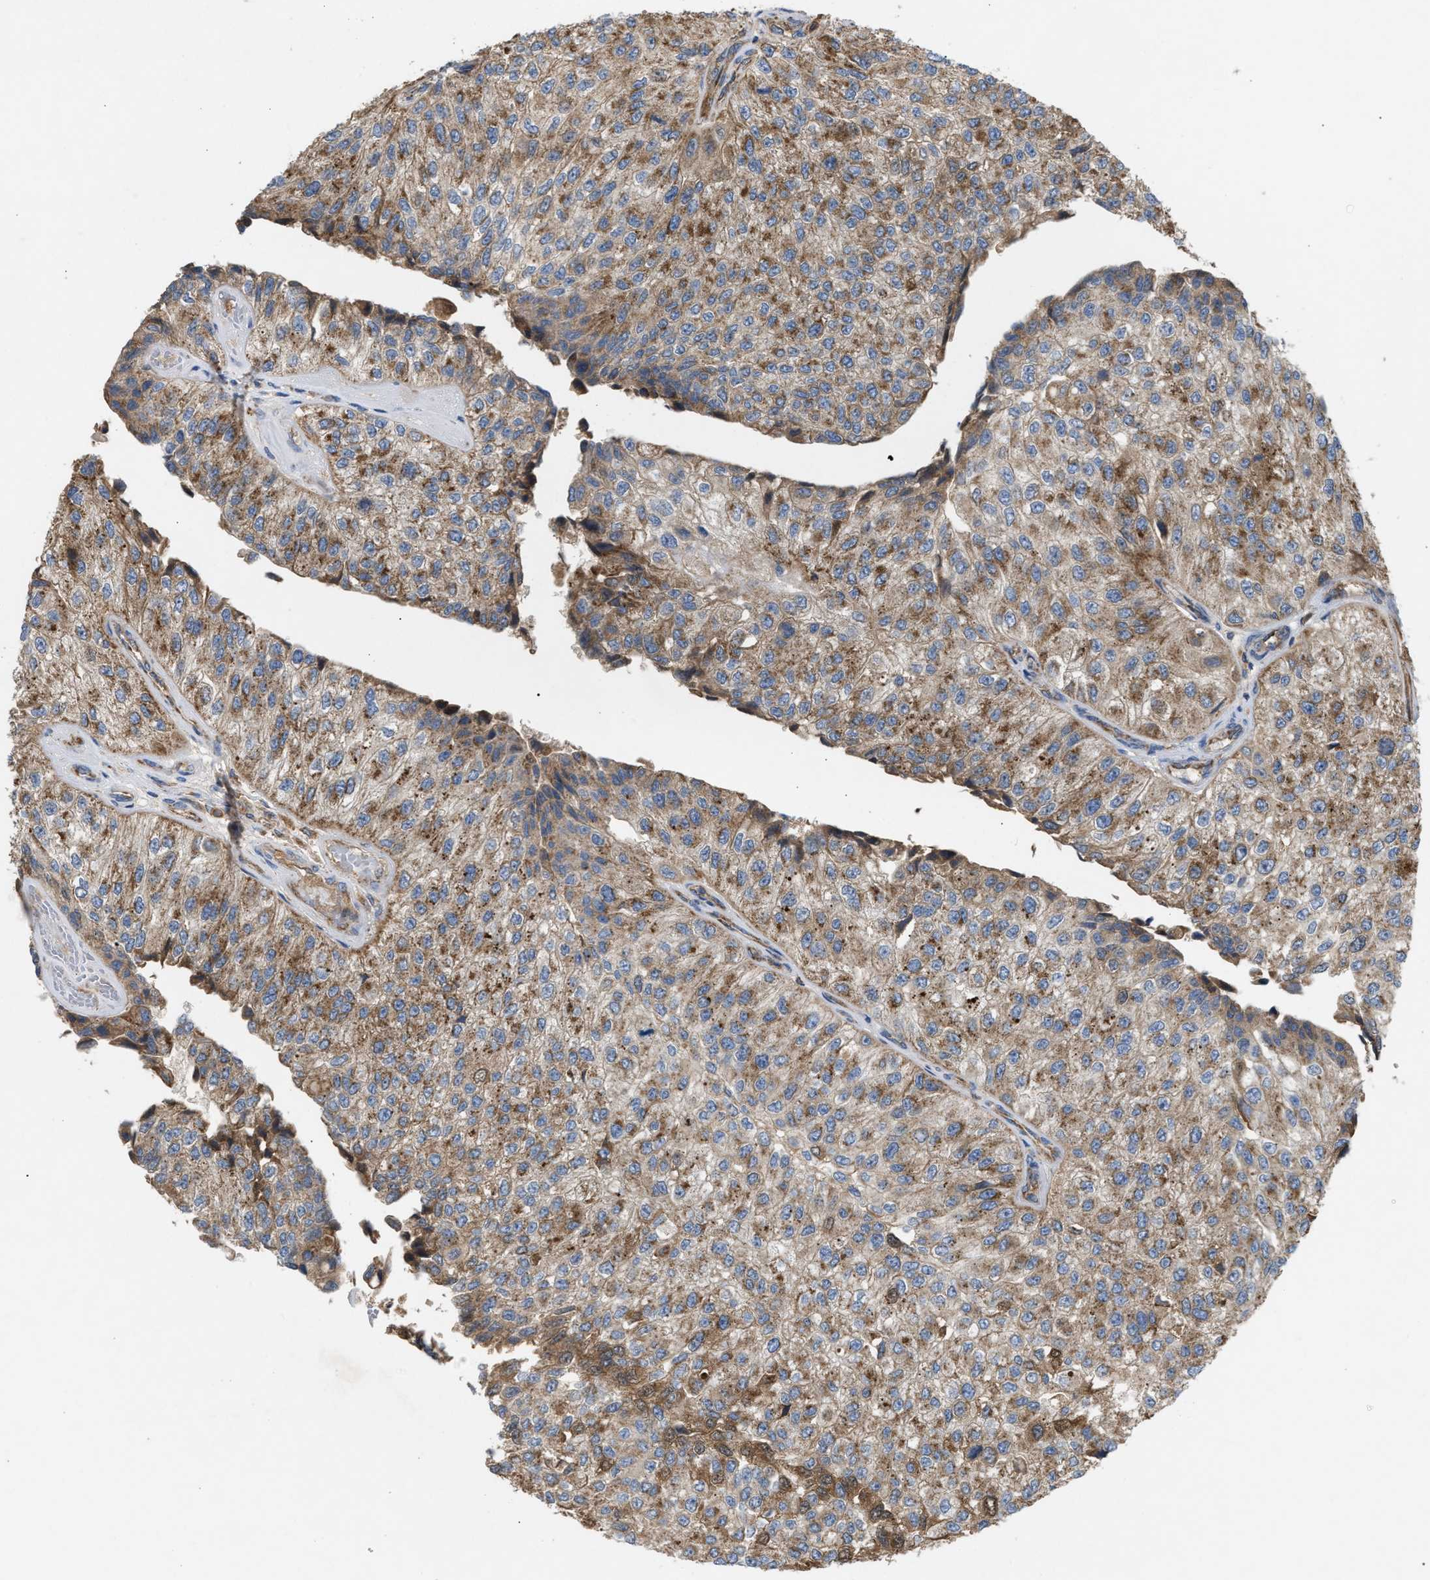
{"staining": {"intensity": "moderate", "quantity": ">75%", "location": "cytoplasmic/membranous"}, "tissue": "urothelial cancer", "cell_type": "Tumor cells", "image_type": "cancer", "snomed": [{"axis": "morphology", "description": "Urothelial carcinoma, High grade"}, {"axis": "topography", "description": "Kidney"}, {"axis": "topography", "description": "Urinary bladder"}], "caption": "High-power microscopy captured an immunohistochemistry image of urothelial carcinoma (high-grade), revealing moderate cytoplasmic/membranous positivity in about >75% of tumor cells.", "gene": "TACO1", "patient": {"sex": "male", "age": 77}}